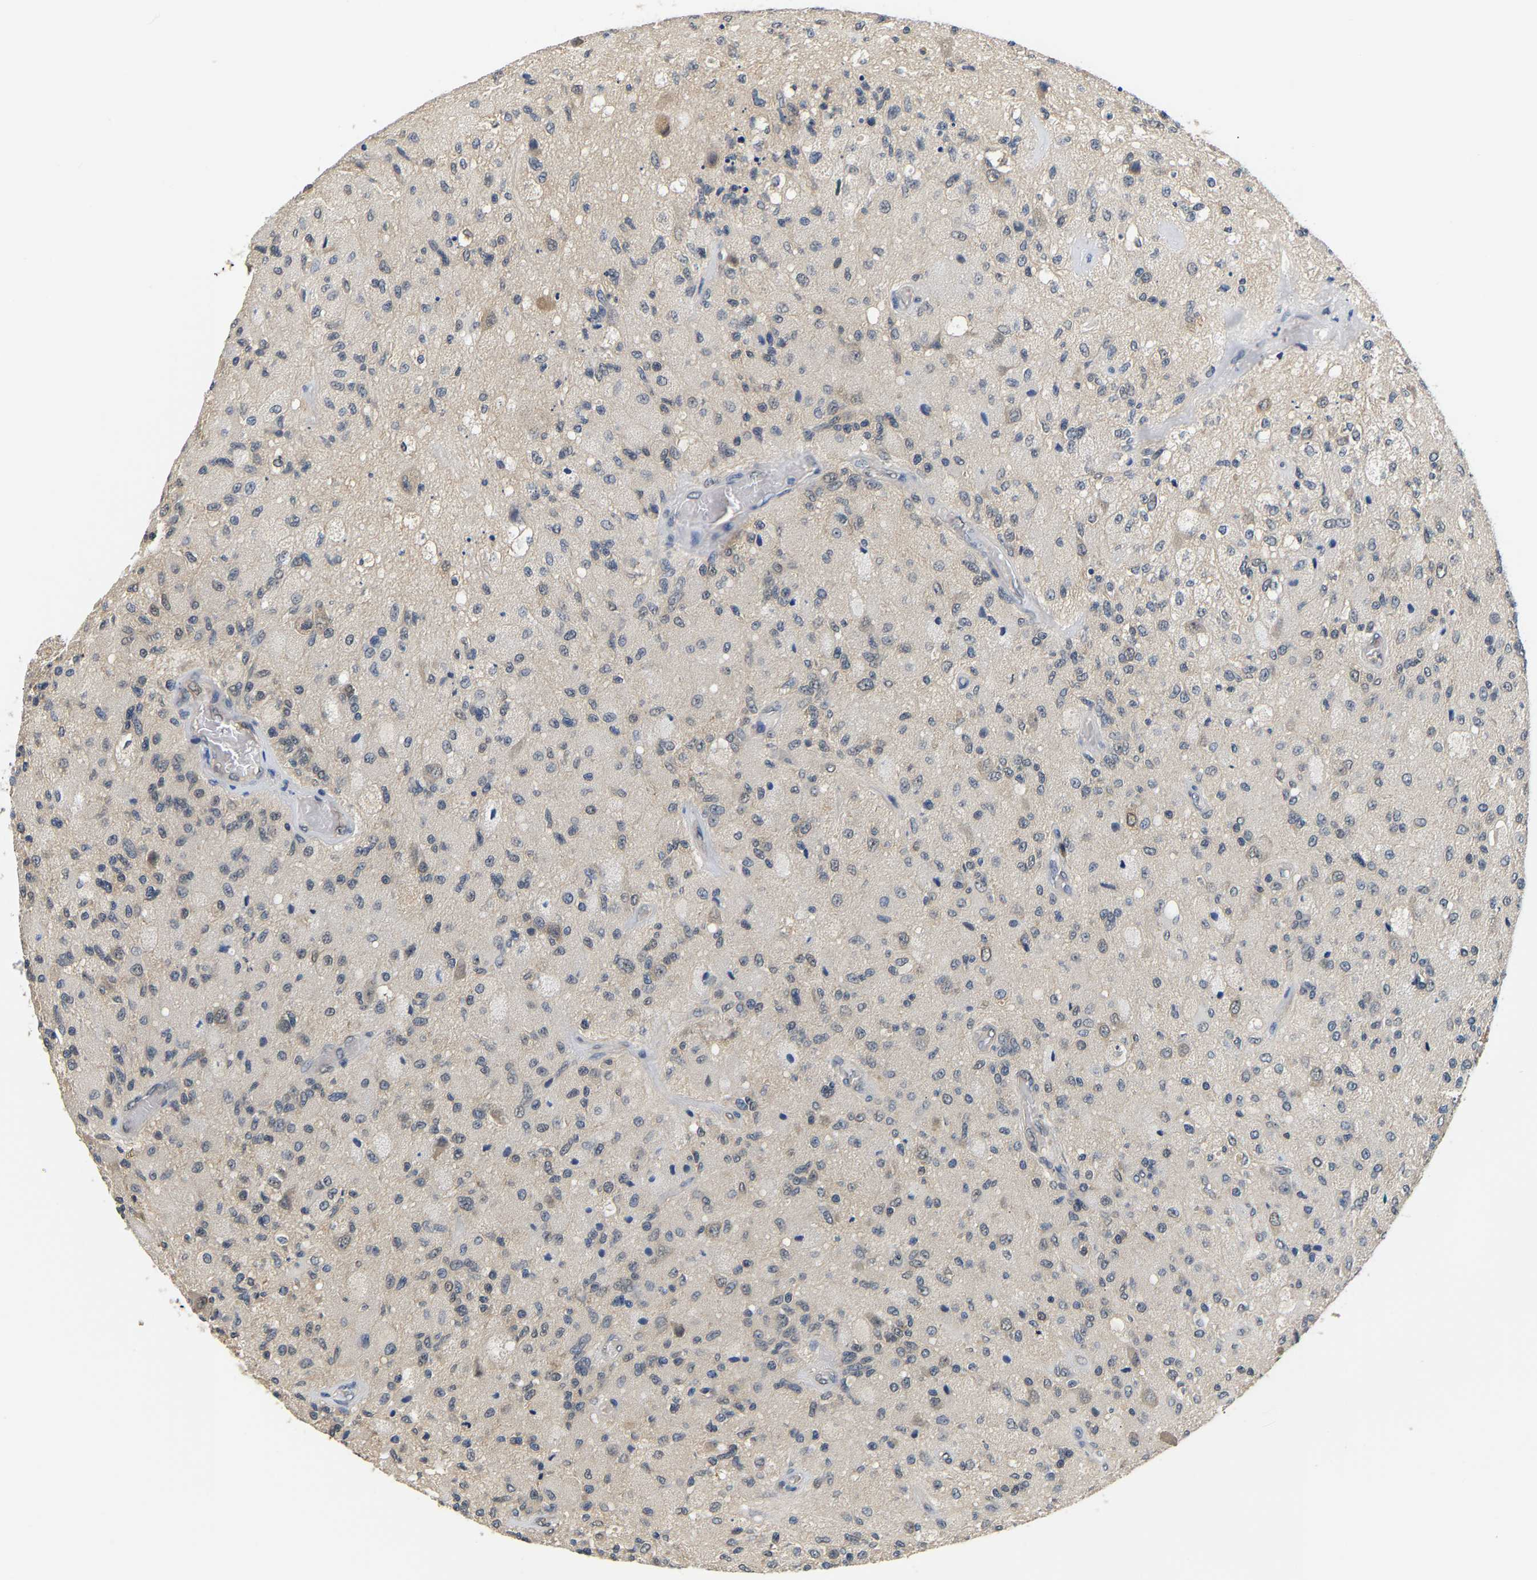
{"staining": {"intensity": "weak", "quantity": "<25%", "location": "cytoplasmic/membranous"}, "tissue": "glioma", "cell_type": "Tumor cells", "image_type": "cancer", "snomed": [{"axis": "morphology", "description": "Normal tissue, NOS"}, {"axis": "morphology", "description": "Glioma, malignant, High grade"}, {"axis": "topography", "description": "Cerebral cortex"}], "caption": "This is a histopathology image of IHC staining of glioma, which shows no staining in tumor cells.", "gene": "ARHGEF12", "patient": {"sex": "male", "age": 77}}